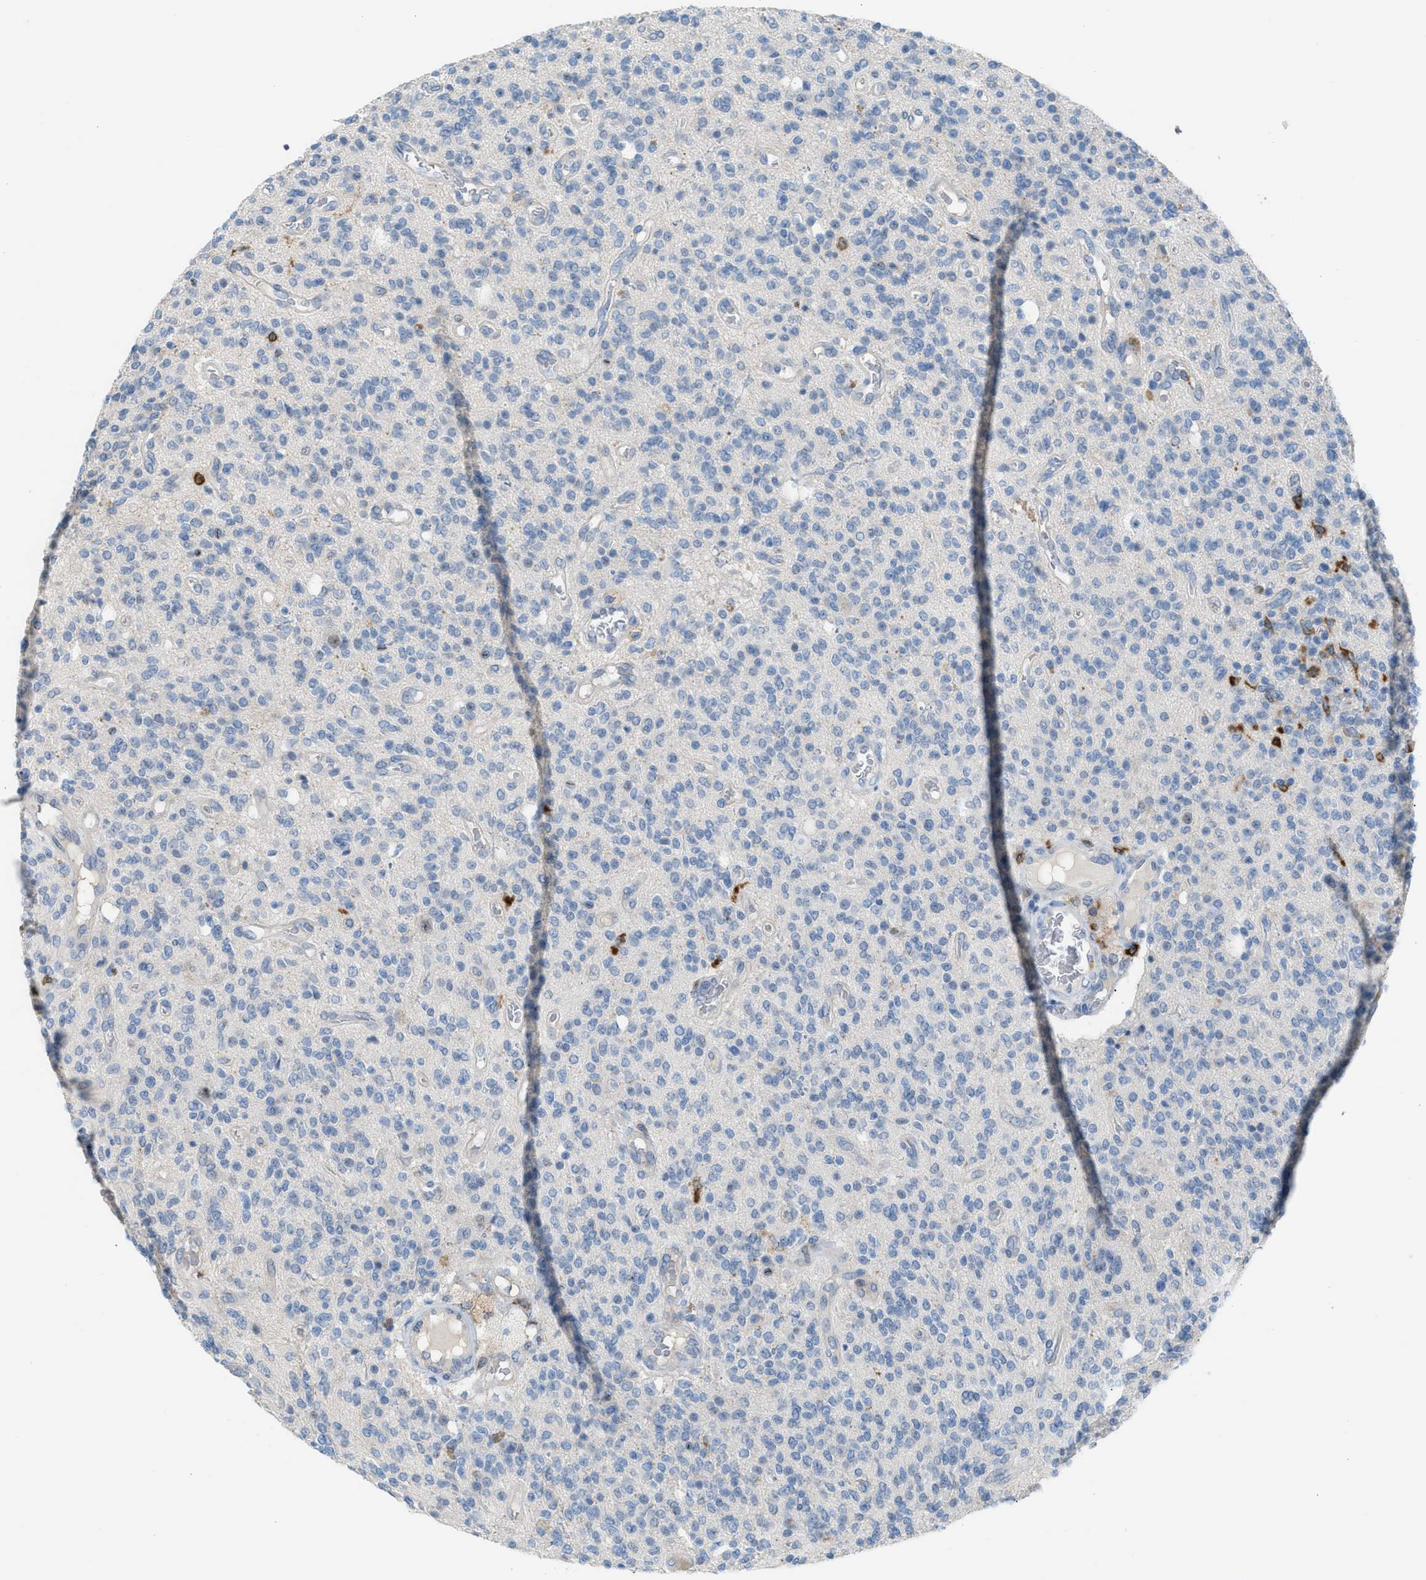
{"staining": {"intensity": "negative", "quantity": "none", "location": "none"}, "tissue": "glioma", "cell_type": "Tumor cells", "image_type": "cancer", "snomed": [{"axis": "morphology", "description": "Glioma, malignant, High grade"}, {"axis": "topography", "description": "Brain"}], "caption": "Glioma stained for a protein using immunohistochemistry (IHC) displays no expression tumor cells.", "gene": "CLEC10A", "patient": {"sex": "male", "age": 34}}